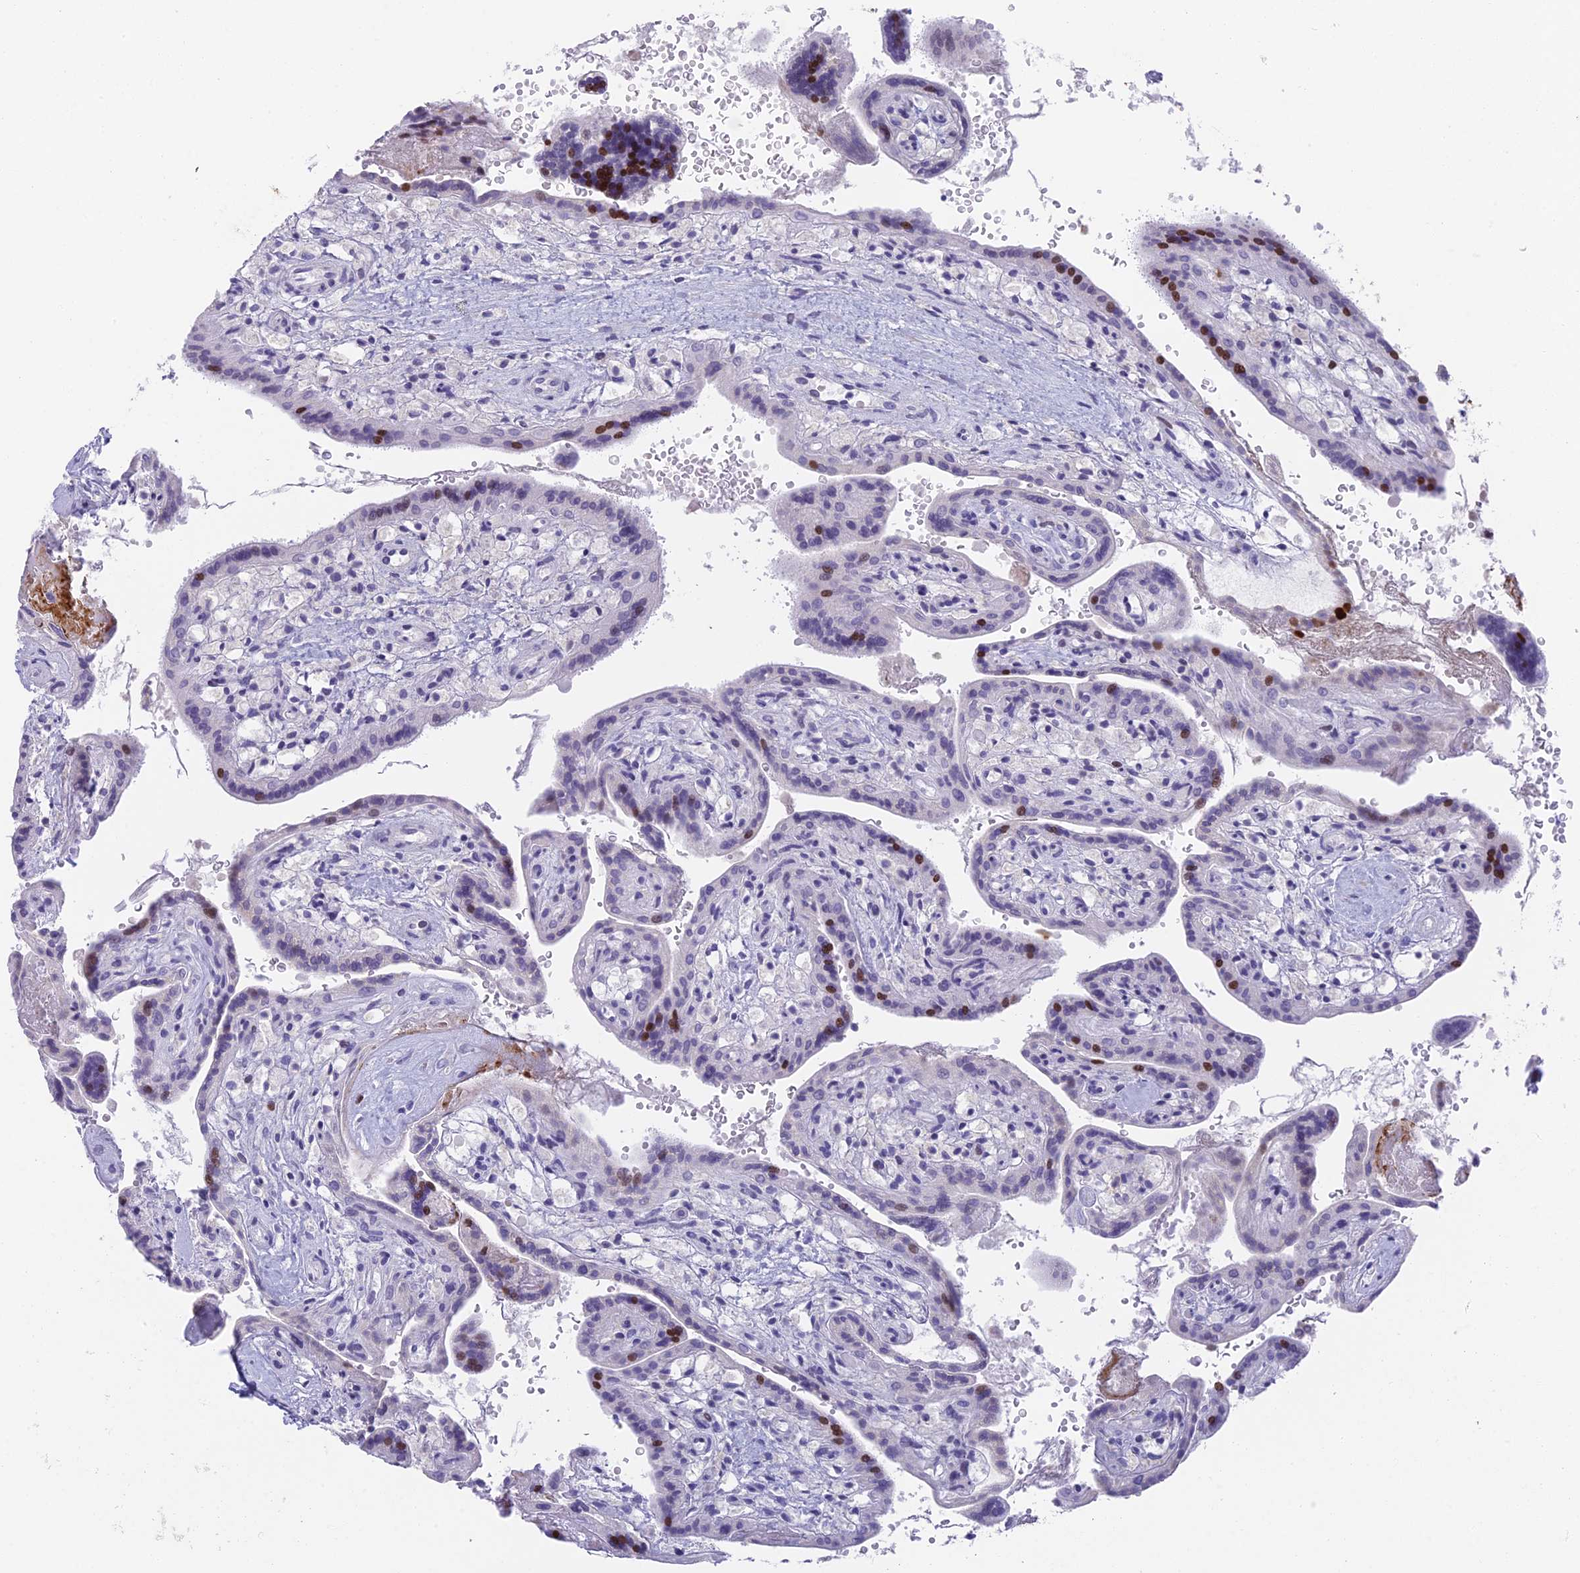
{"staining": {"intensity": "strong", "quantity": "<25%", "location": "nuclear"}, "tissue": "placenta", "cell_type": "Trophoblastic cells", "image_type": "normal", "snomed": [{"axis": "morphology", "description": "Normal tissue, NOS"}, {"axis": "topography", "description": "Placenta"}], "caption": "This photomicrograph displays normal placenta stained with immunohistochemistry to label a protein in brown. The nuclear of trophoblastic cells show strong positivity for the protein. Nuclei are counter-stained blue.", "gene": "REXO5", "patient": {"sex": "female", "age": 37}}